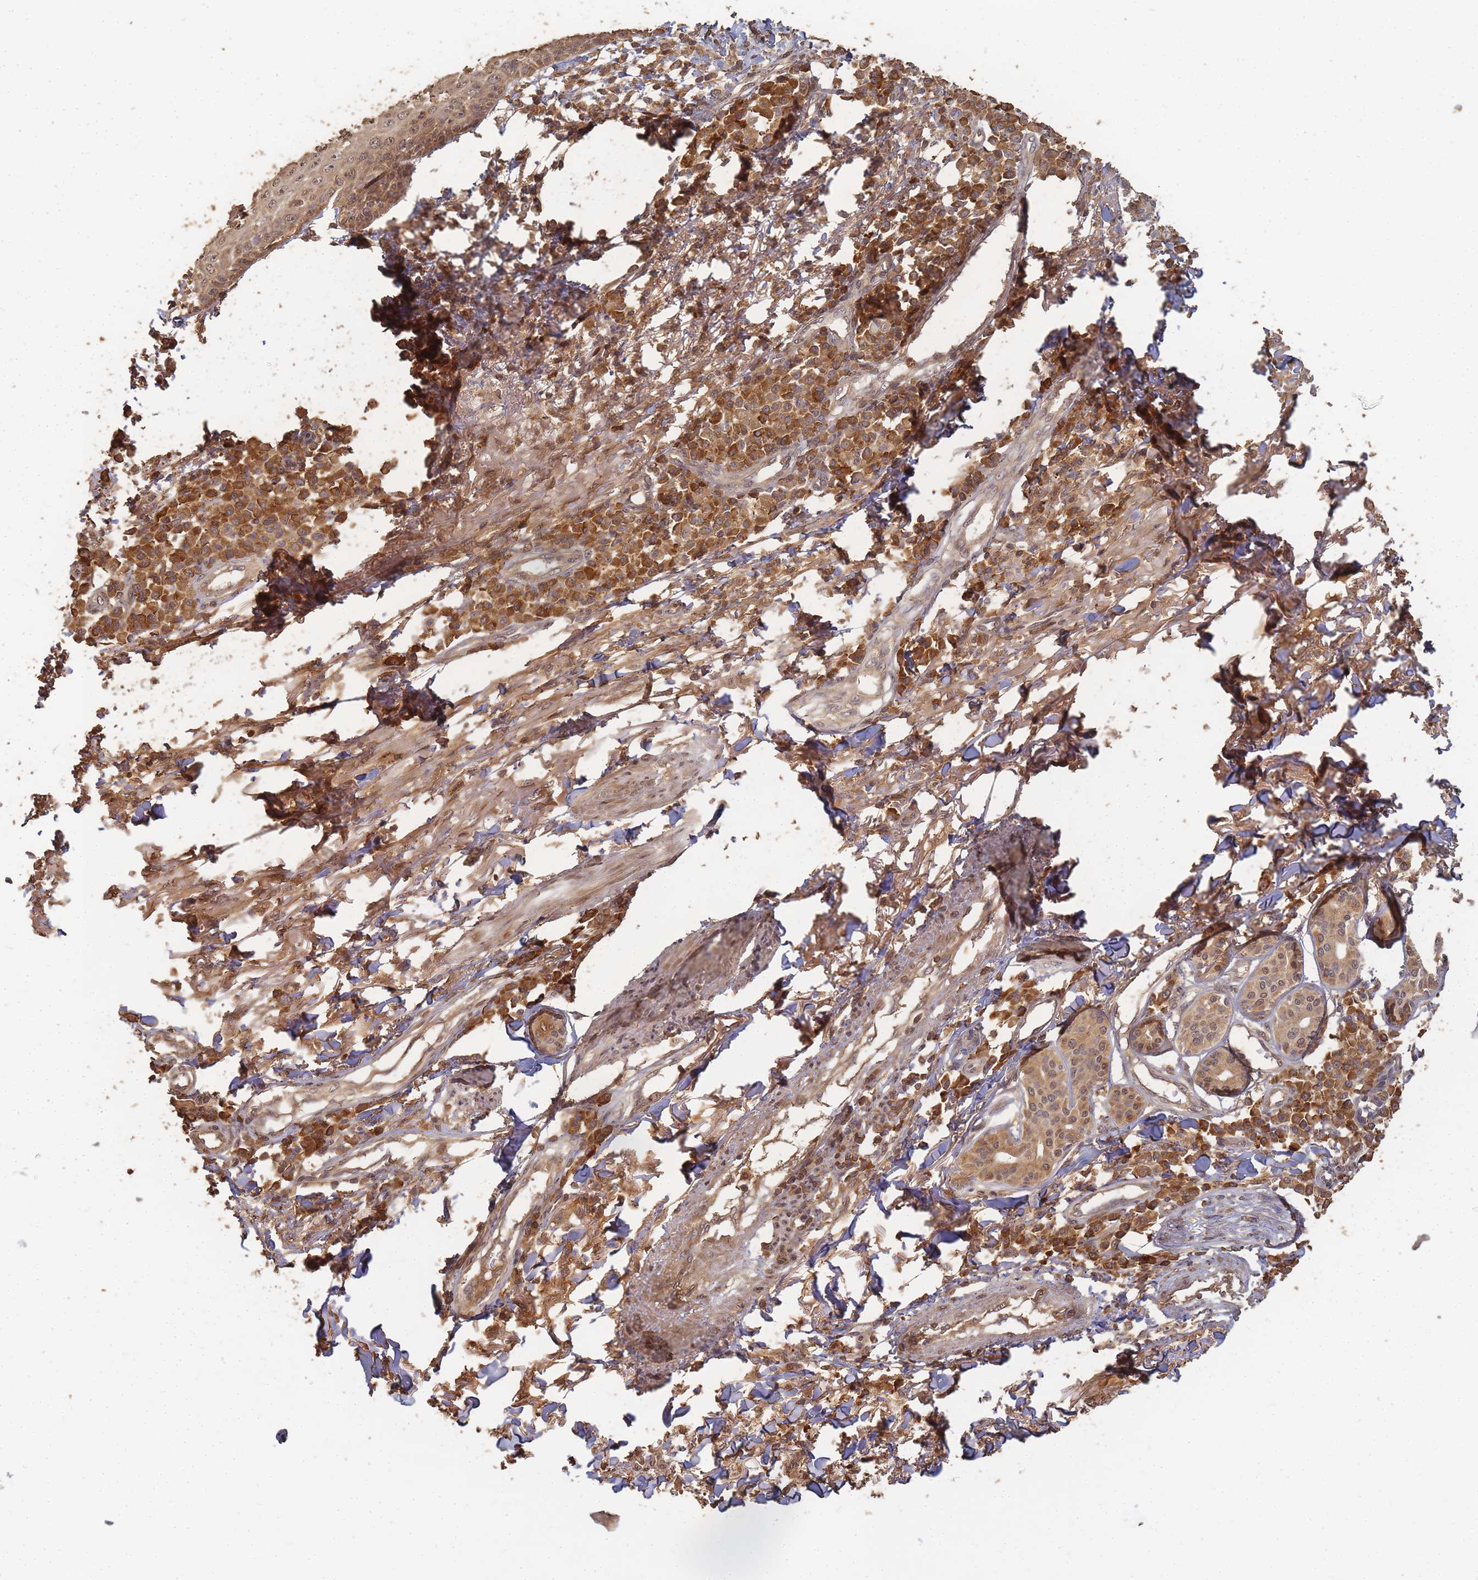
{"staining": {"intensity": "strong", "quantity": ">75%", "location": "cytoplasmic/membranous"}, "tissue": "skin cancer", "cell_type": "Tumor cells", "image_type": "cancer", "snomed": [{"axis": "morphology", "description": "Squamous cell carcinoma, NOS"}, {"axis": "topography", "description": "Skin"}], "caption": "Immunohistochemistry (IHC) of skin cancer (squamous cell carcinoma) demonstrates high levels of strong cytoplasmic/membranous positivity in approximately >75% of tumor cells. (DAB (3,3'-diaminobenzidine) IHC with brightfield microscopy, high magnification).", "gene": "ALKBH1", "patient": {"sex": "male", "age": 71}}